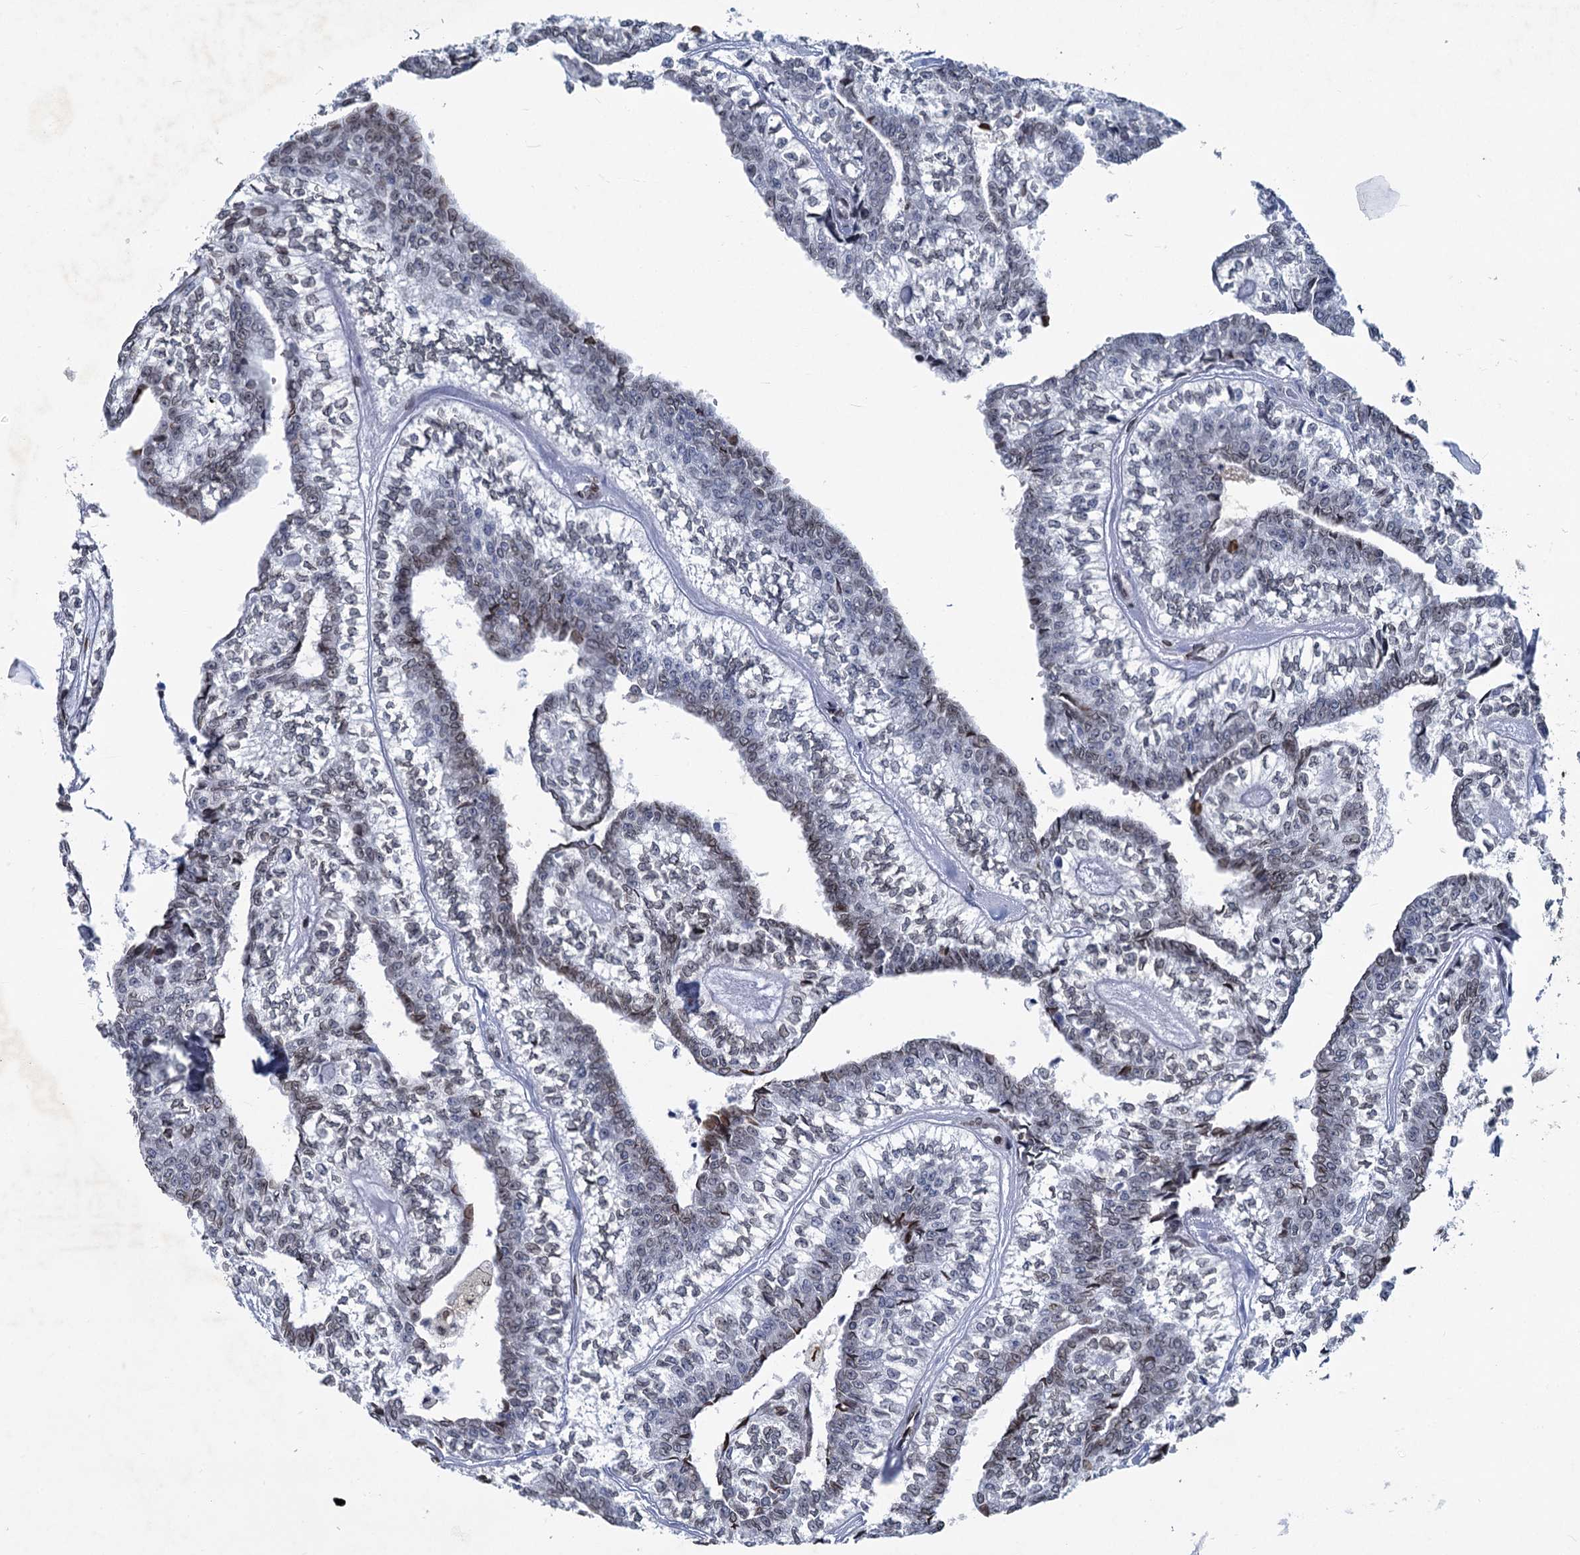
{"staining": {"intensity": "weak", "quantity": "25%-75%", "location": "nuclear"}, "tissue": "head and neck cancer", "cell_type": "Tumor cells", "image_type": "cancer", "snomed": [{"axis": "morphology", "description": "Adenocarcinoma, NOS"}, {"axis": "topography", "description": "Head-Neck"}], "caption": "Immunohistochemical staining of human head and neck adenocarcinoma displays low levels of weak nuclear protein staining in about 25%-75% of tumor cells. The protein of interest is shown in brown color, while the nuclei are stained blue.", "gene": "PRSS35", "patient": {"sex": "female", "age": 73}}